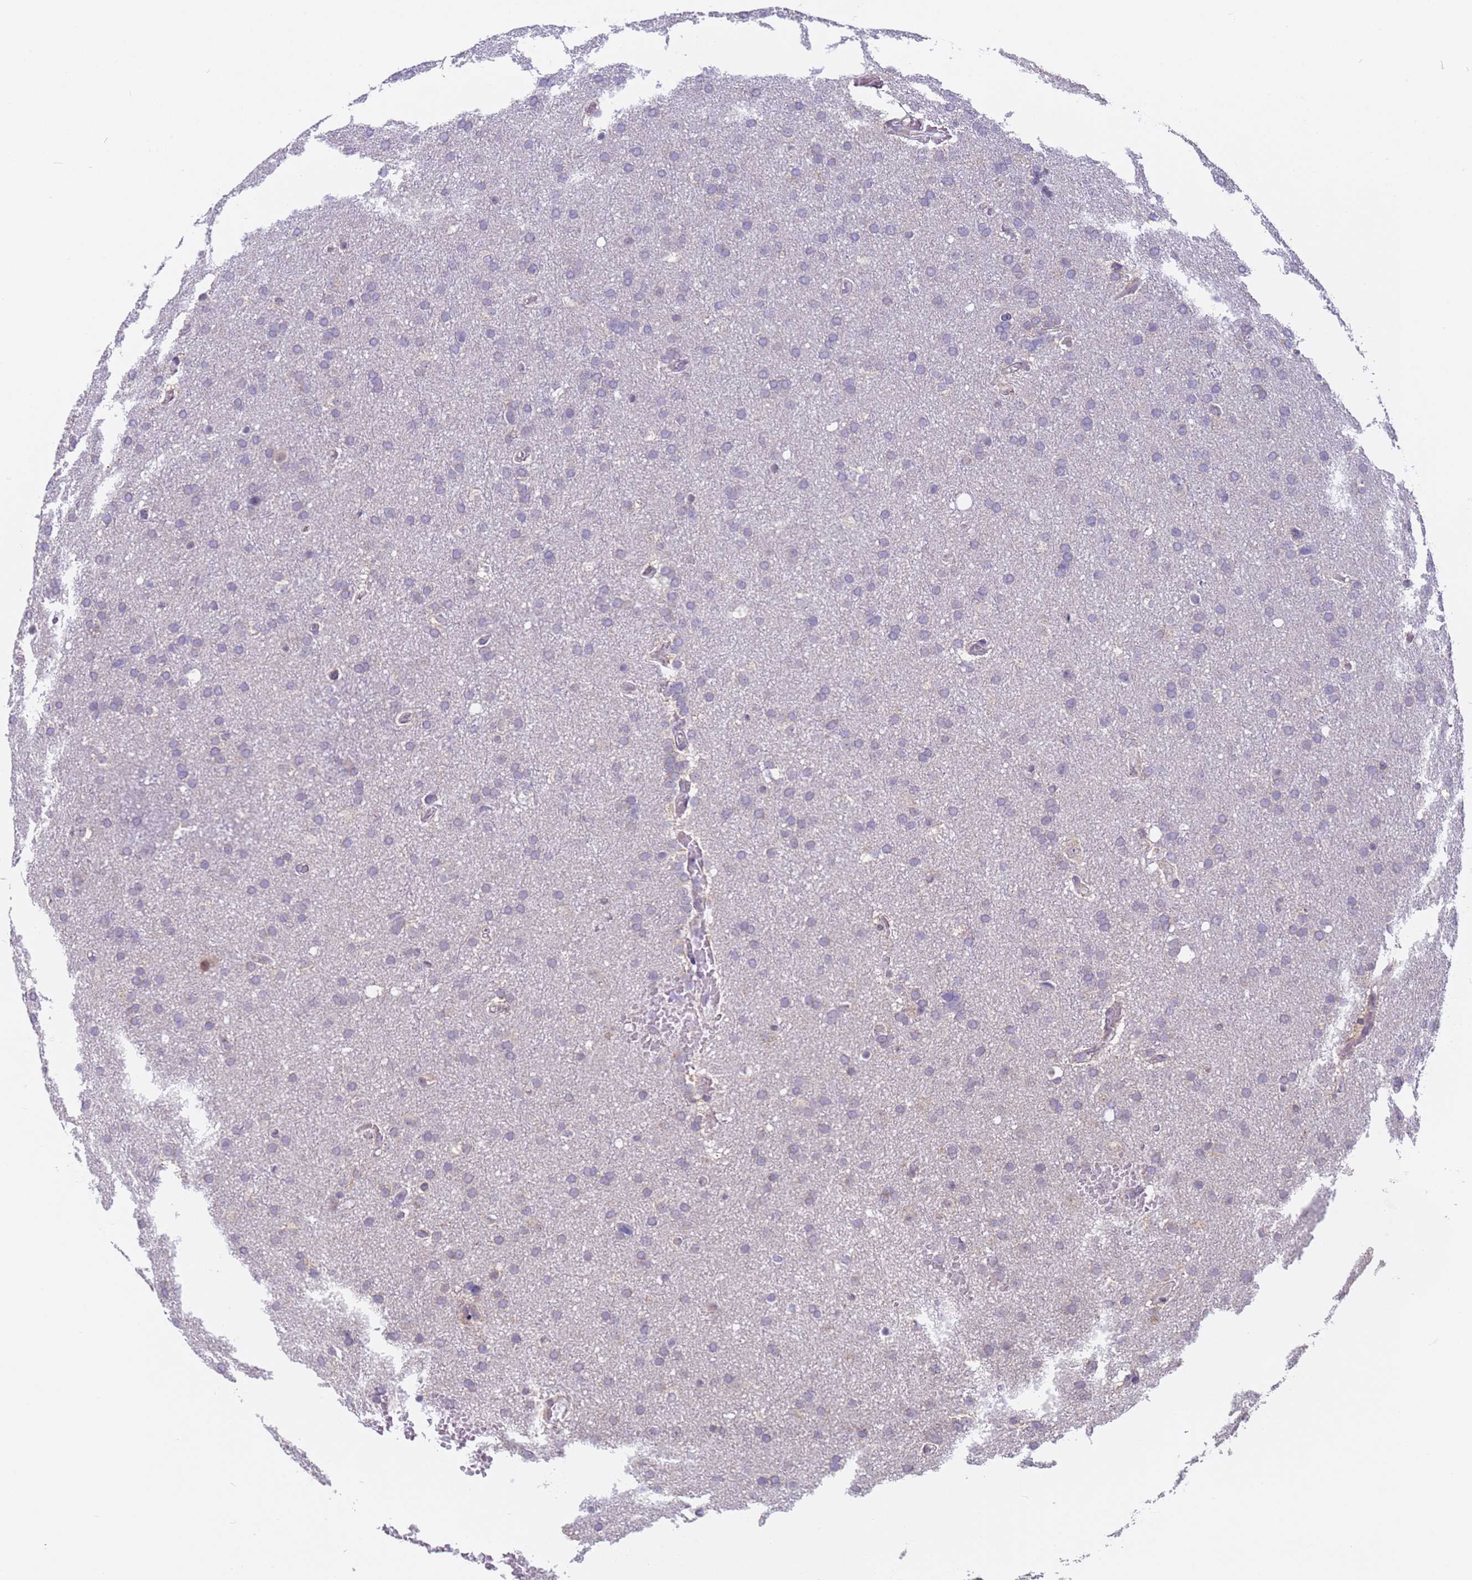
{"staining": {"intensity": "negative", "quantity": "none", "location": "none"}, "tissue": "glioma", "cell_type": "Tumor cells", "image_type": "cancer", "snomed": [{"axis": "morphology", "description": "Glioma, malignant, High grade"}, {"axis": "topography", "description": "Cerebral cortex"}], "caption": "Immunohistochemistry of malignant high-grade glioma demonstrates no expression in tumor cells.", "gene": "VWA3A", "patient": {"sex": "female", "age": 36}}